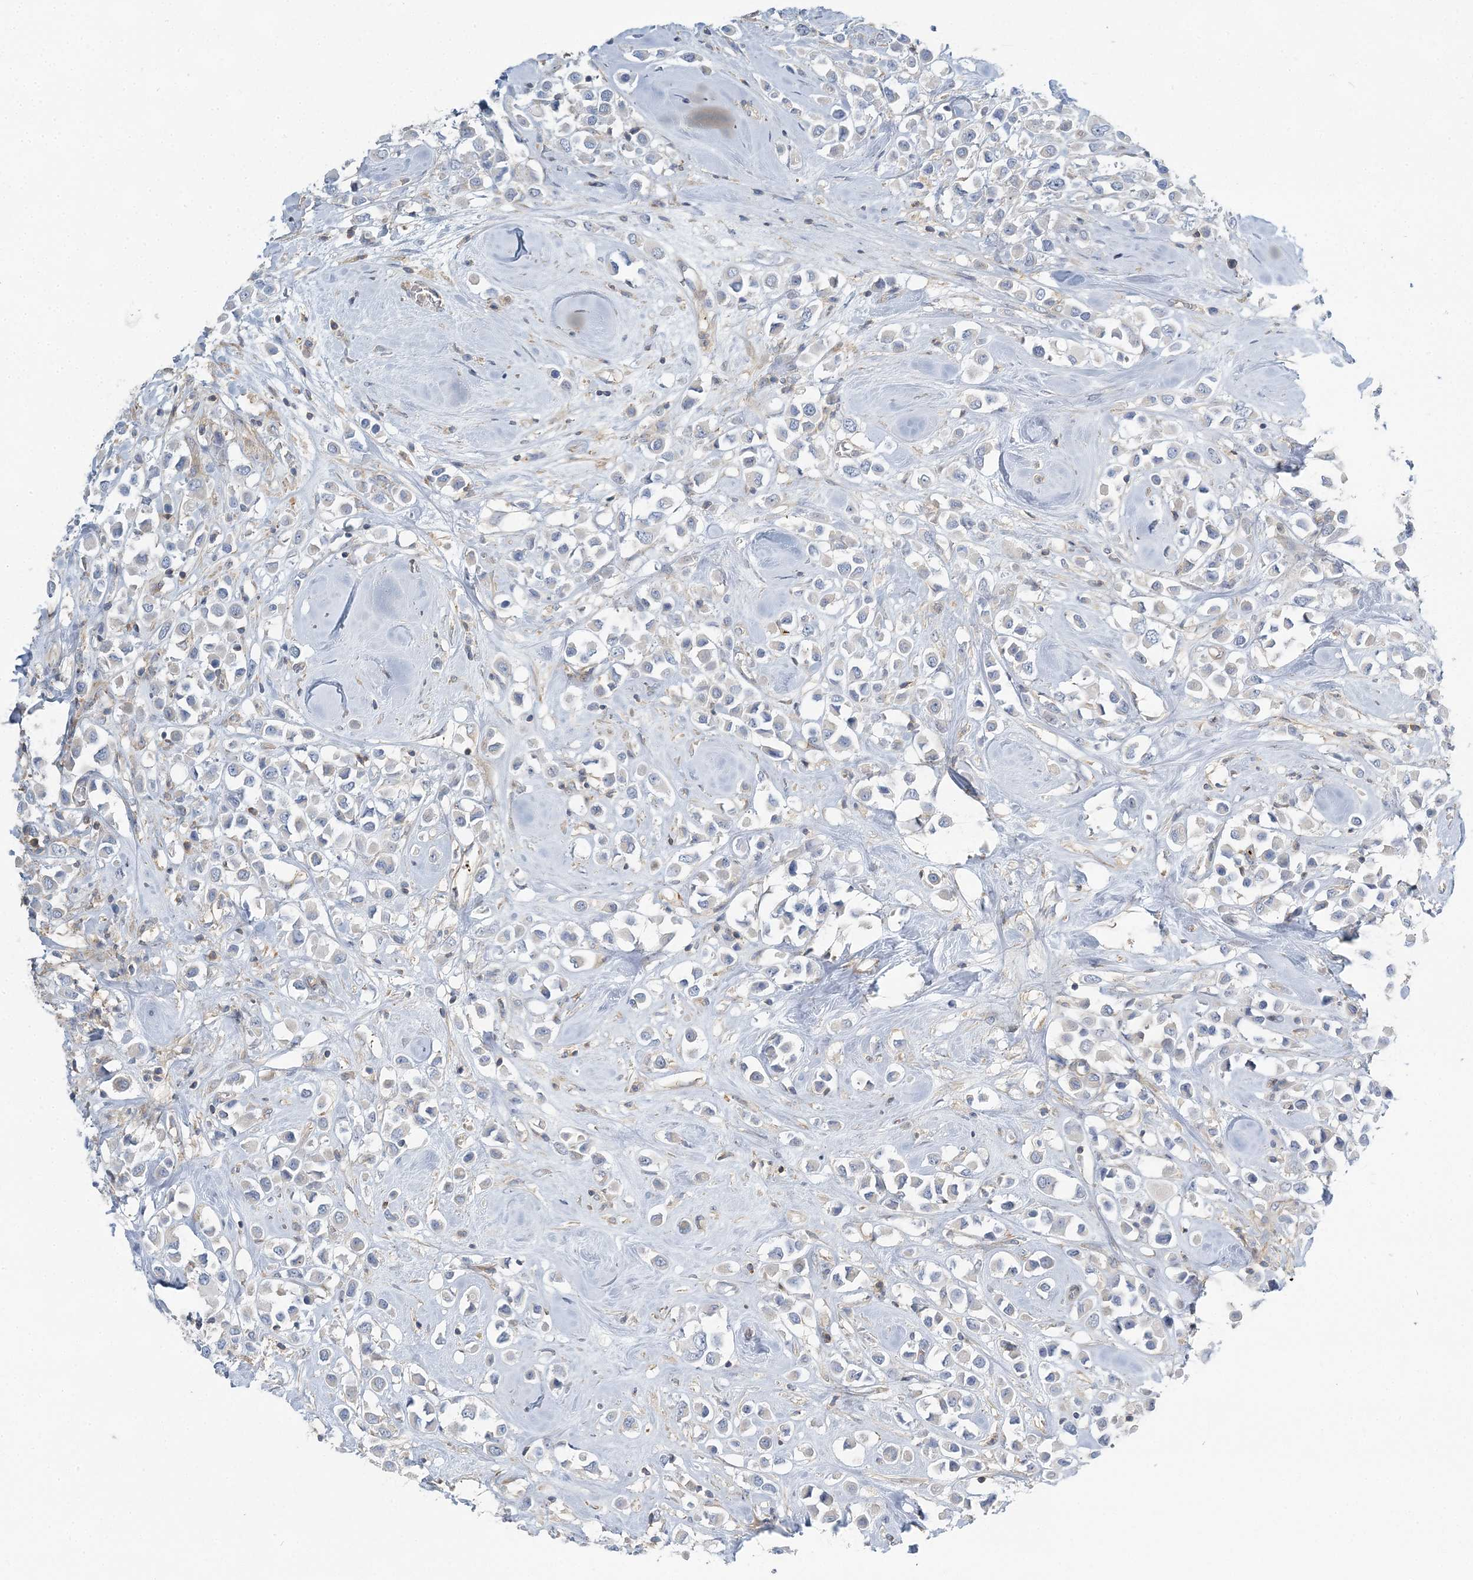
{"staining": {"intensity": "negative", "quantity": "none", "location": "none"}, "tissue": "breast cancer", "cell_type": "Tumor cells", "image_type": "cancer", "snomed": [{"axis": "morphology", "description": "Duct carcinoma"}, {"axis": "topography", "description": "Breast"}], "caption": "Breast cancer was stained to show a protein in brown. There is no significant expression in tumor cells.", "gene": "CUEDC2", "patient": {"sex": "female", "age": 61}}